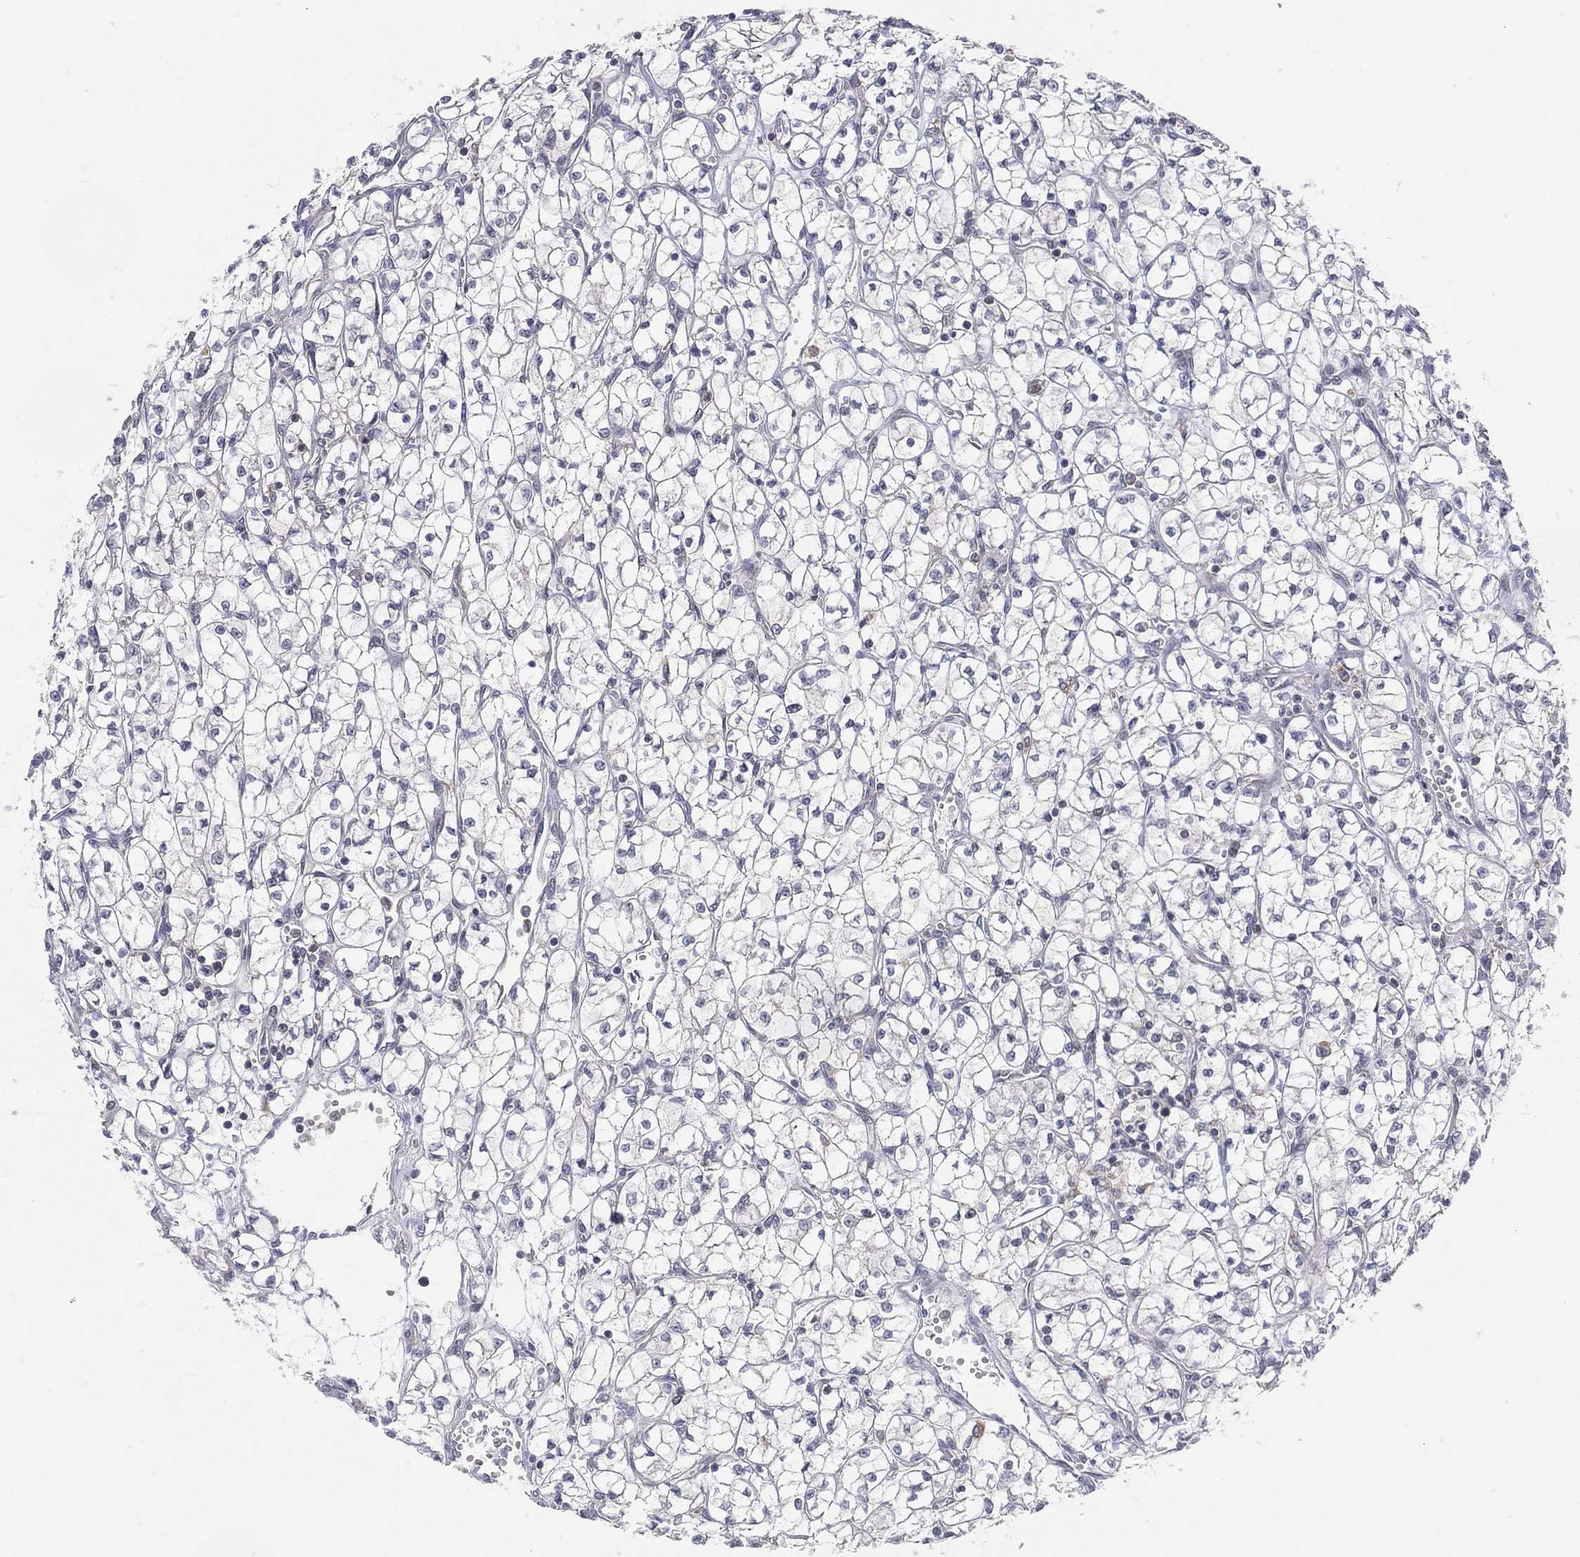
{"staining": {"intensity": "negative", "quantity": "none", "location": "none"}, "tissue": "renal cancer", "cell_type": "Tumor cells", "image_type": "cancer", "snomed": [{"axis": "morphology", "description": "Adenocarcinoma, NOS"}, {"axis": "topography", "description": "Kidney"}], "caption": "Renal adenocarcinoma was stained to show a protein in brown. There is no significant staining in tumor cells. (Brightfield microscopy of DAB immunohistochemistry at high magnification).", "gene": "TMTC4", "patient": {"sex": "female", "age": 64}}